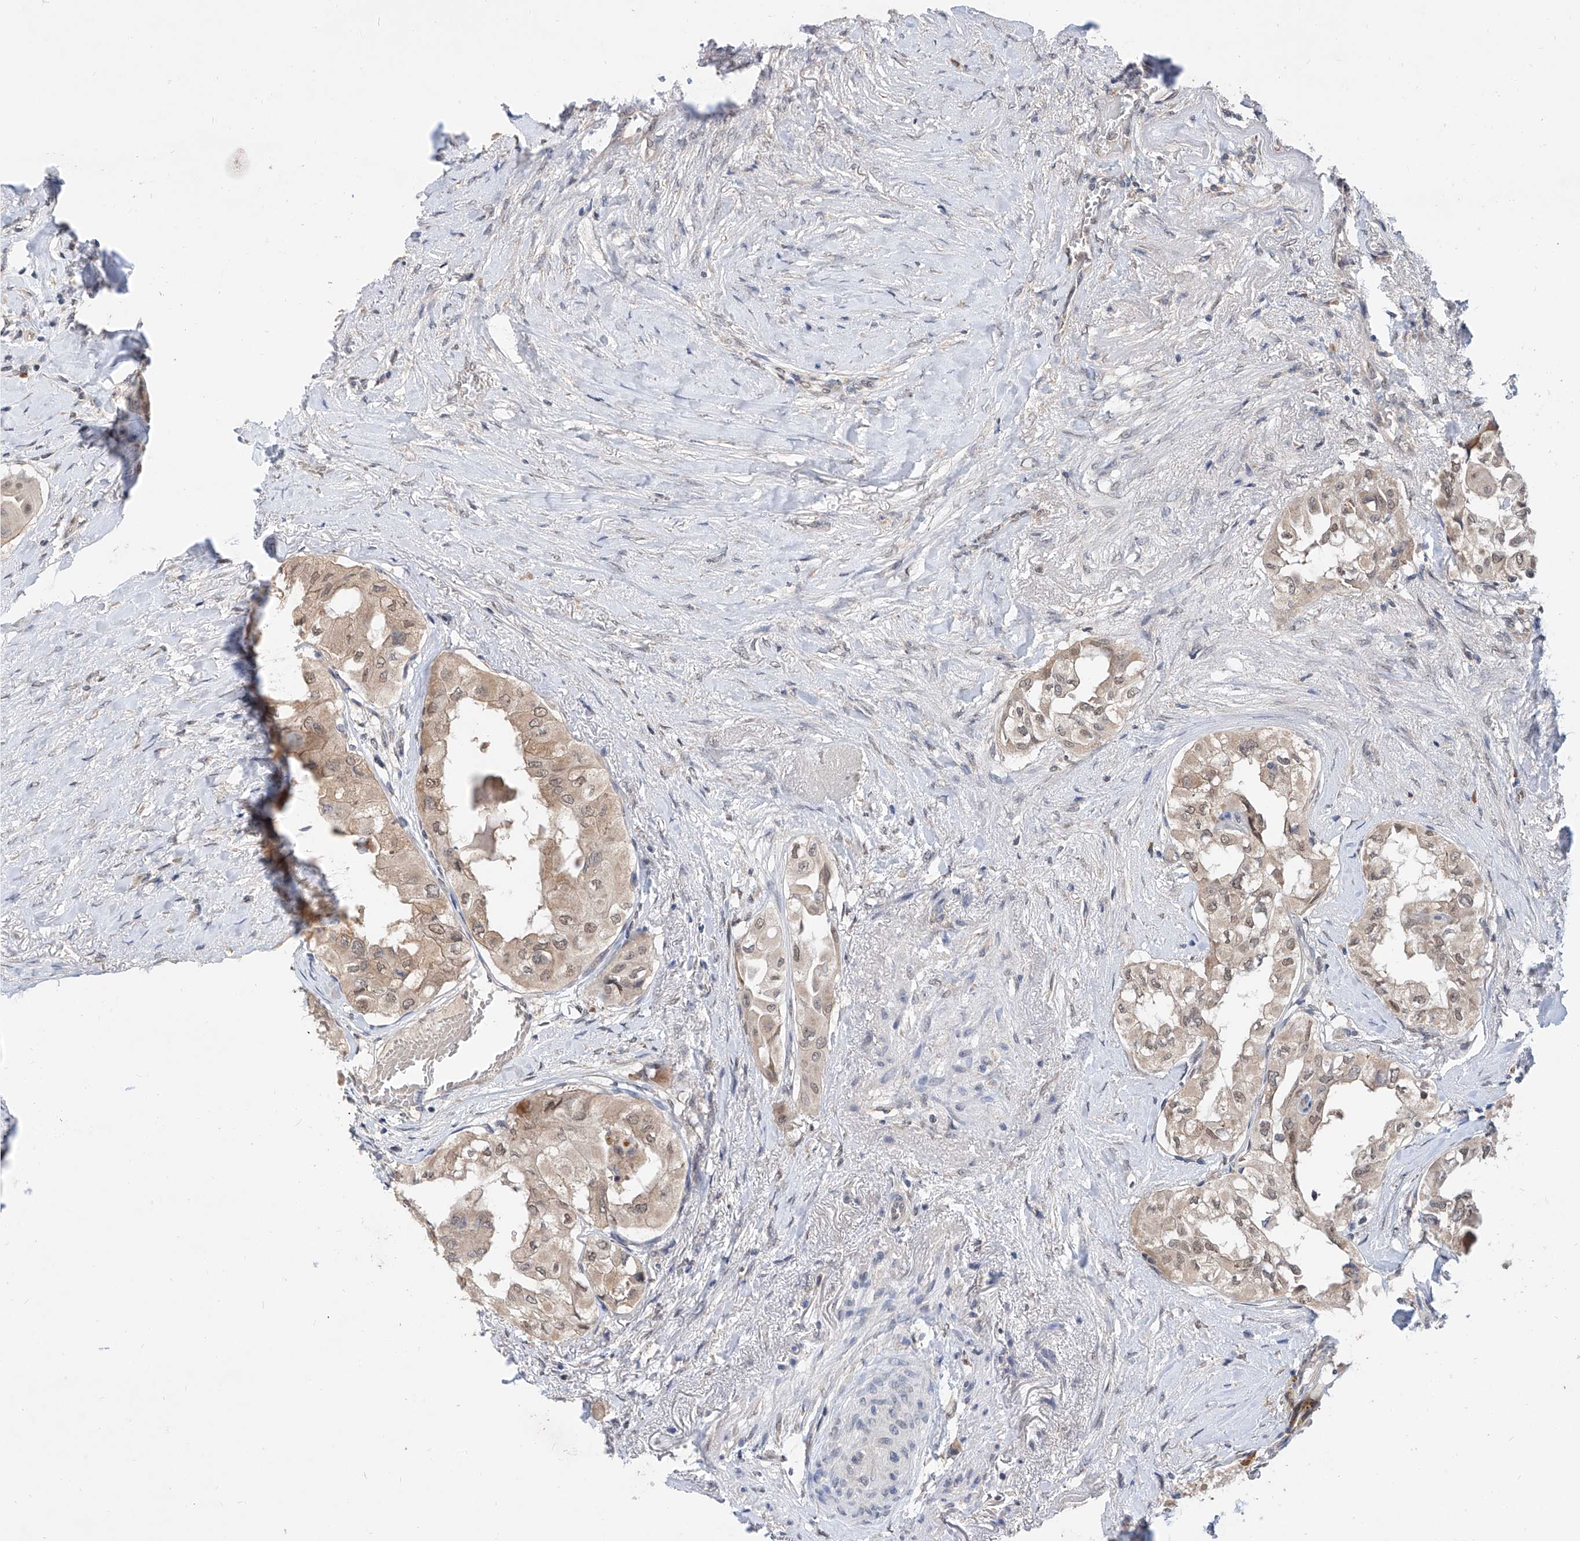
{"staining": {"intensity": "weak", "quantity": "25%-75%", "location": "cytoplasmic/membranous,nuclear"}, "tissue": "thyroid cancer", "cell_type": "Tumor cells", "image_type": "cancer", "snomed": [{"axis": "morphology", "description": "Papillary adenocarcinoma, NOS"}, {"axis": "topography", "description": "Thyroid gland"}], "caption": "Protein positivity by IHC demonstrates weak cytoplasmic/membranous and nuclear staining in approximately 25%-75% of tumor cells in thyroid cancer (papillary adenocarcinoma). The protein of interest is stained brown, and the nuclei are stained in blue (DAB (3,3'-diaminobenzidine) IHC with brightfield microscopy, high magnification).", "gene": "CARMIL3", "patient": {"sex": "female", "age": 59}}